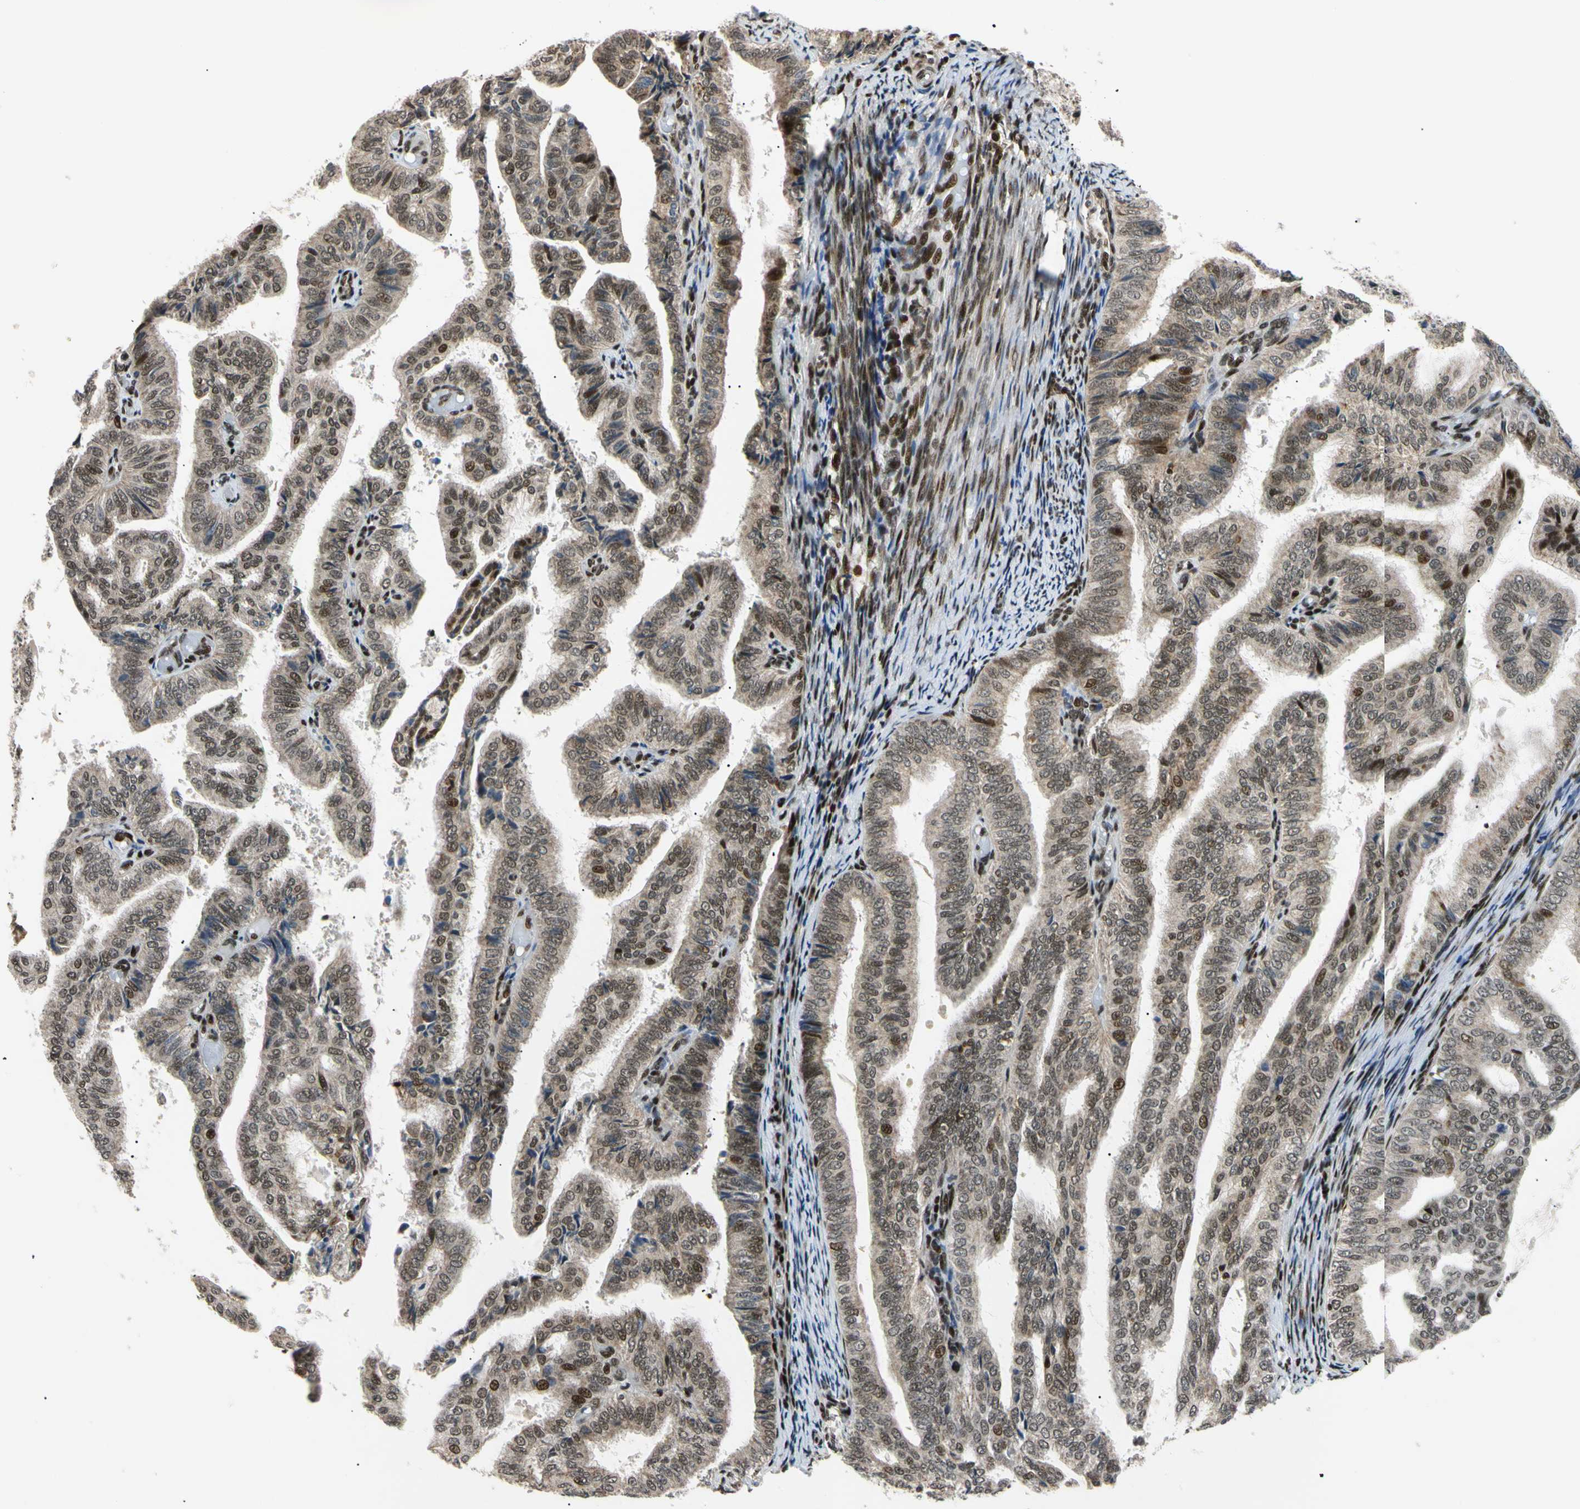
{"staining": {"intensity": "strong", "quantity": "<25%", "location": "cytoplasmic/membranous,nuclear"}, "tissue": "endometrial cancer", "cell_type": "Tumor cells", "image_type": "cancer", "snomed": [{"axis": "morphology", "description": "Adenocarcinoma, NOS"}, {"axis": "topography", "description": "Endometrium"}], "caption": "The photomicrograph exhibits immunohistochemical staining of endometrial adenocarcinoma. There is strong cytoplasmic/membranous and nuclear staining is seen in approximately <25% of tumor cells.", "gene": "E2F1", "patient": {"sex": "female", "age": 58}}